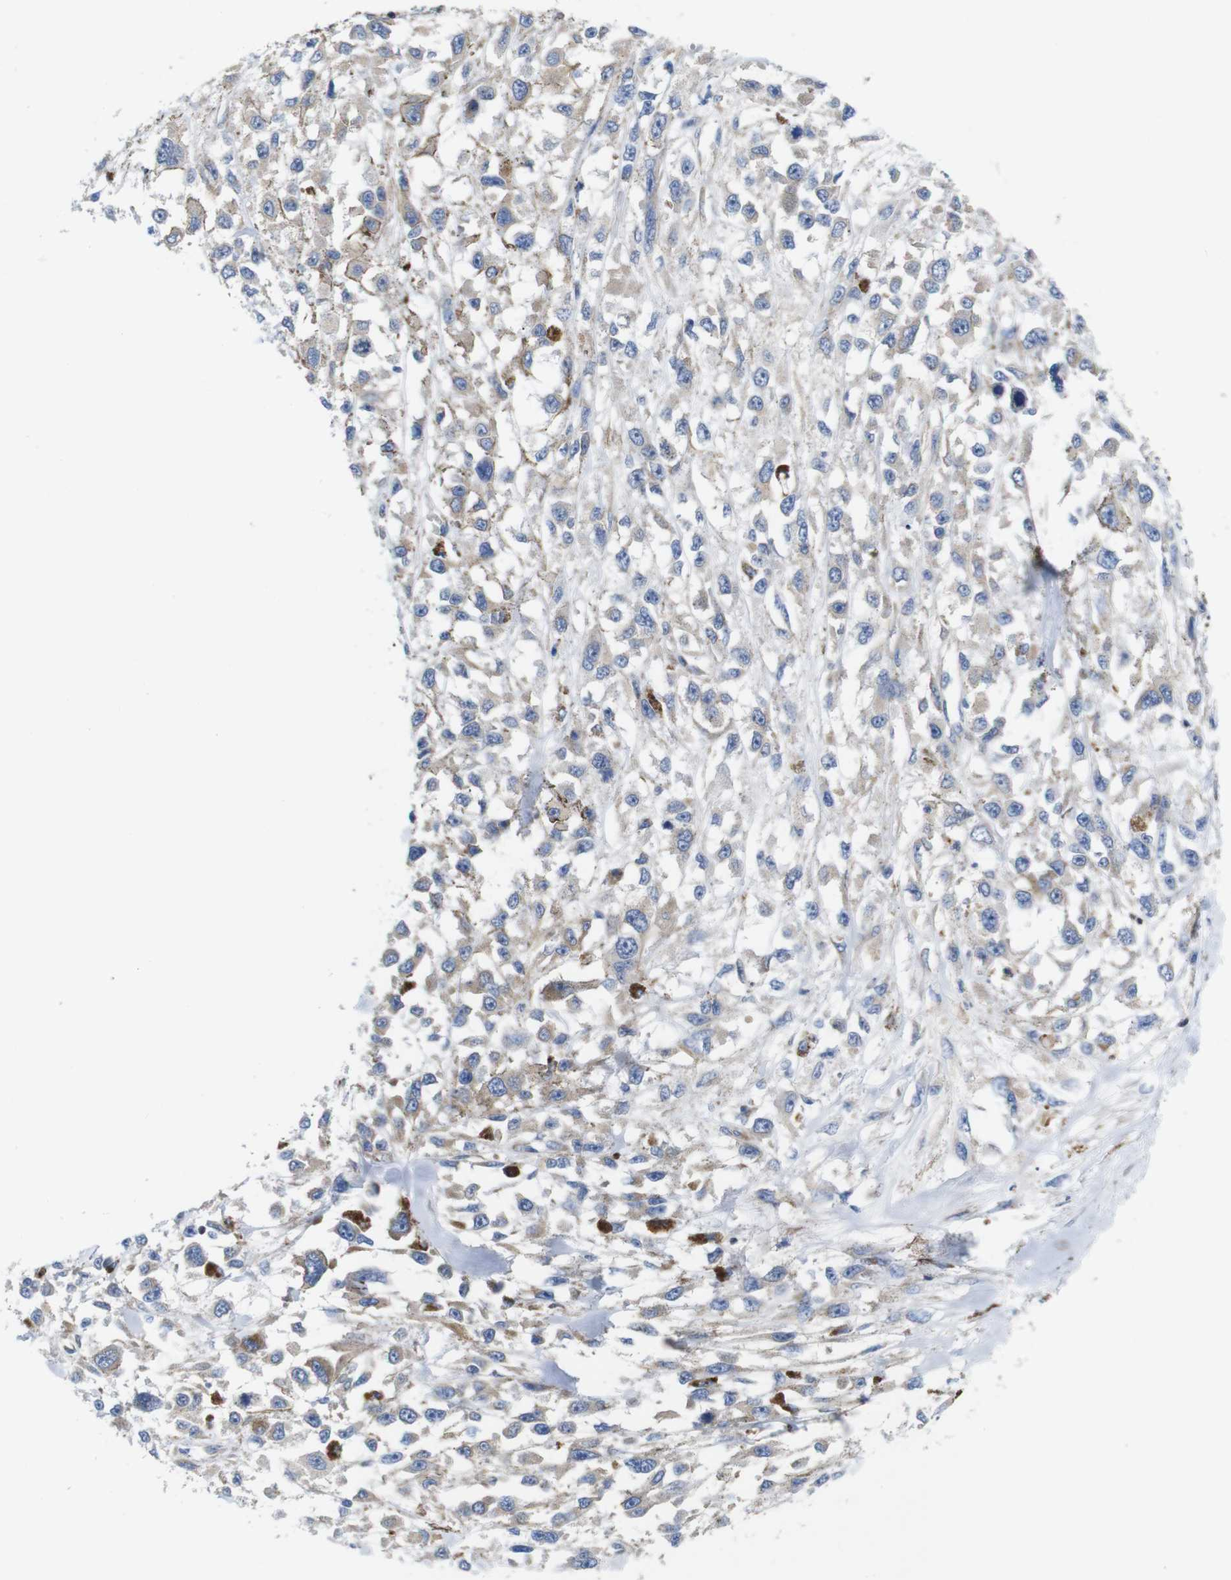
{"staining": {"intensity": "weak", "quantity": "<25%", "location": "cytoplasmic/membranous"}, "tissue": "melanoma", "cell_type": "Tumor cells", "image_type": "cancer", "snomed": [{"axis": "morphology", "description": "Malignant melanoma, Metastatic site"}, {"axis": "topography", "description": "Lymph node"}], "caption": "High power microscopy micrograph of an immunohistochemistry (IHC) micrograph of melanoma, revealing no significant expression in tumor cells. (DAB (3,3'-diaminobenzidine) IHC with hematoxylin counter stain).", "gene": "PDCD1LG2", "patient": {"sex": "male", "age": 59}}